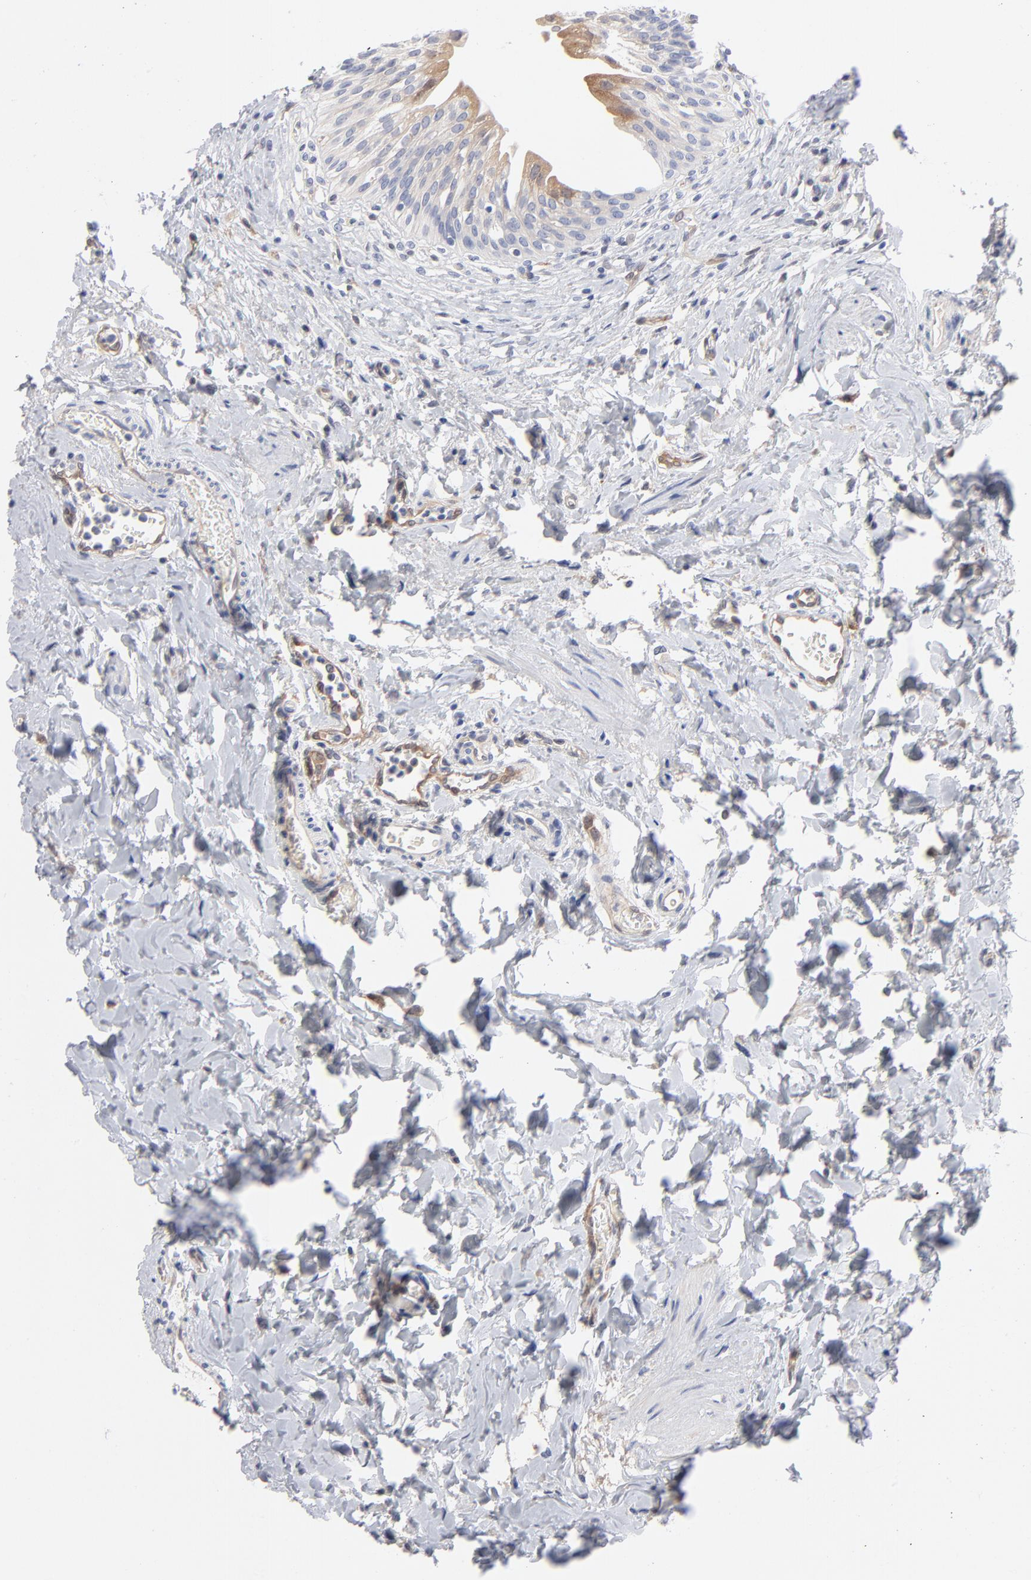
{"staining": {"intensity": "moderate", "quantity": "<25%", "location": "cytoplasmic/membranous"}, "tissue": "urinary bladder", "cell_type": "Urothelial cells", "image_type": "normal", "snomed": [{"axis": "morphology", "description": "Normal tissue, NOS"}, {"axis": "topography", "description": "Urinary bladder"}], "caption": "Immunohistochemistry (IHC) of unremarkable human urinary bladder displays low levels of moderate cytoplasmic/membranous positivity in approximately <25% of urothelial cells.", "gene": "ARRB1", "patient": {"sex": "female", "age": 80}}